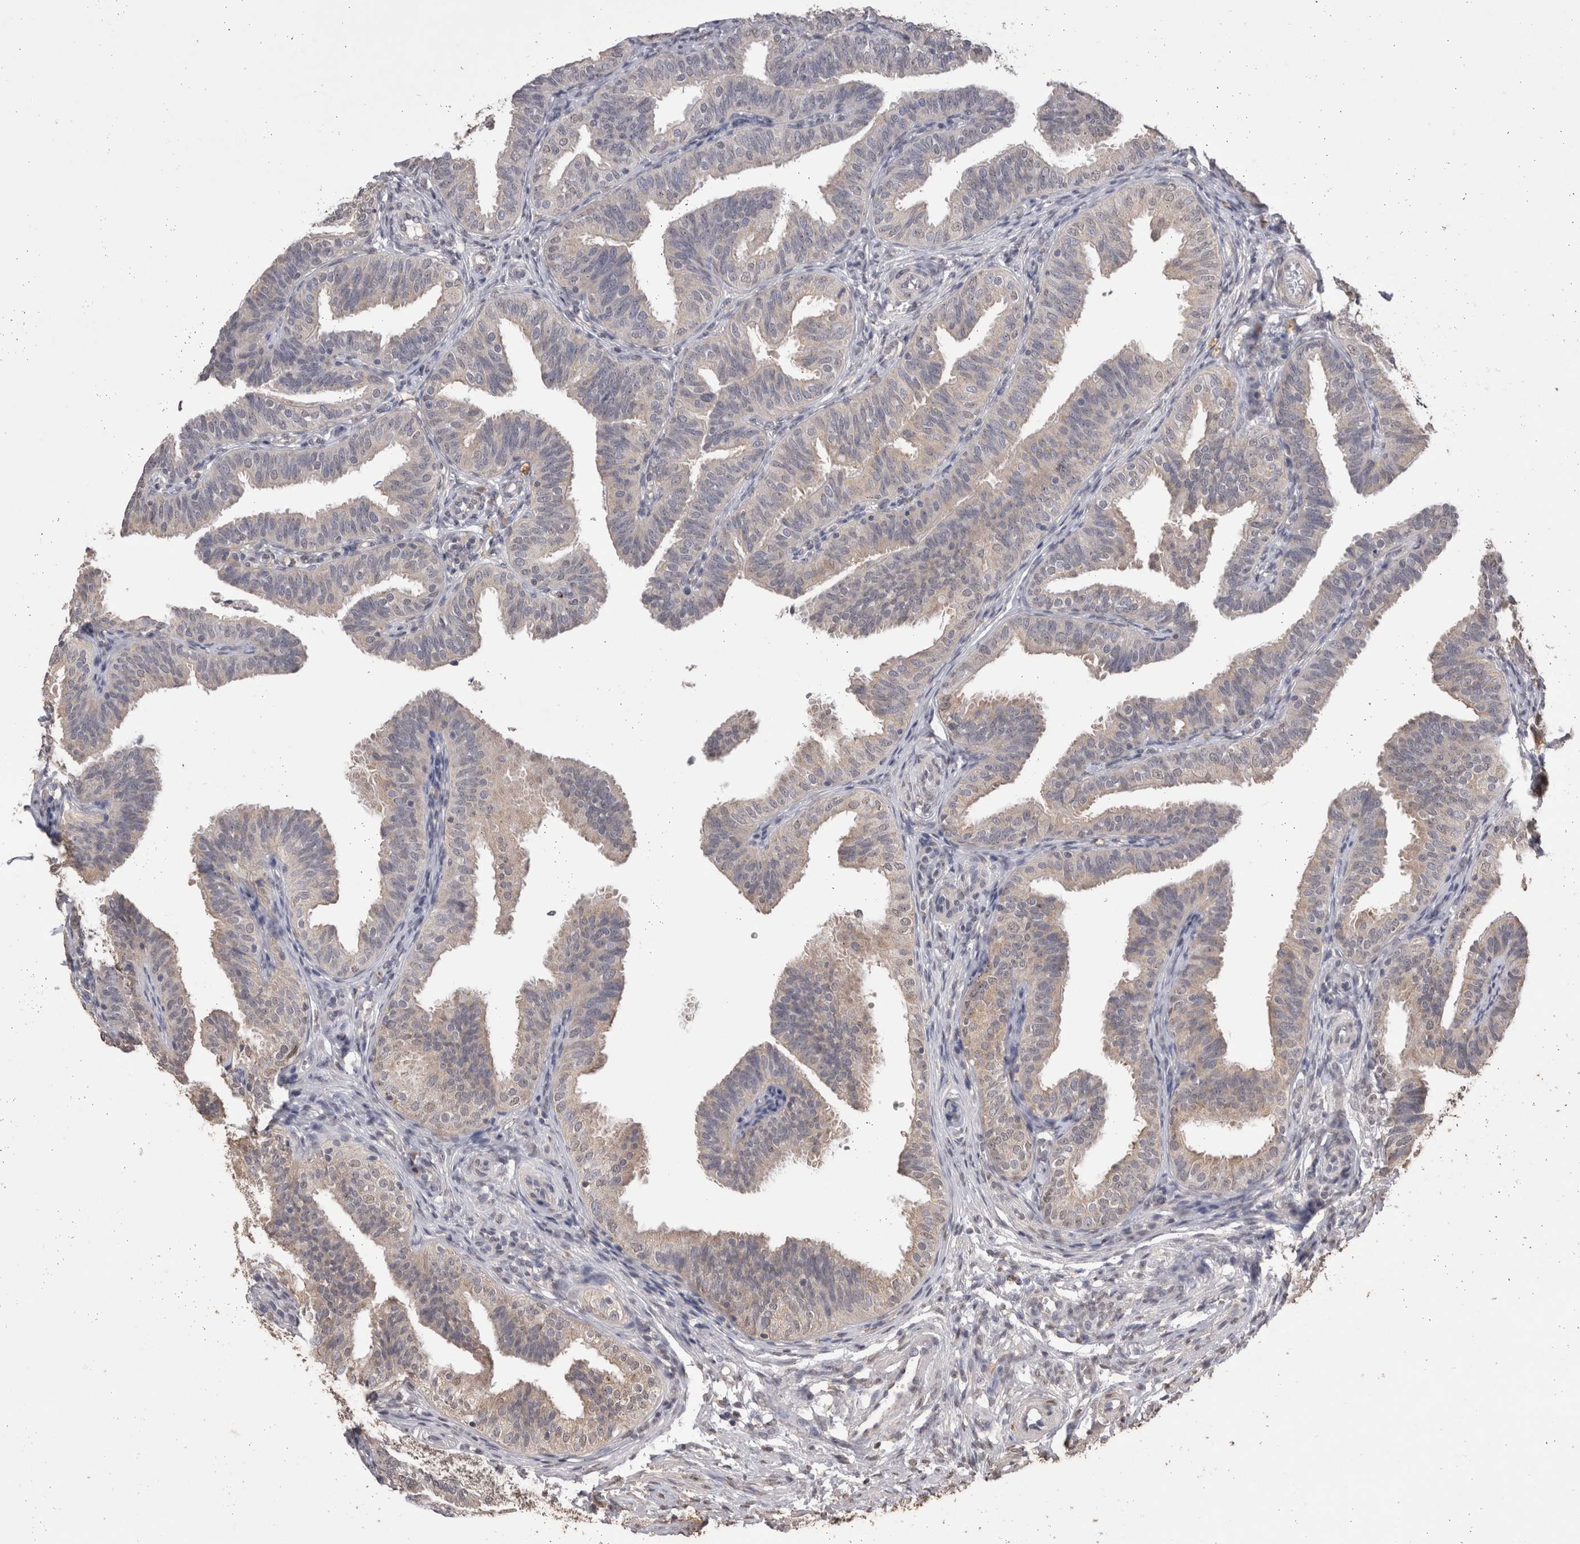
{"staining": {"intensity": "weak", "quantity": "<25%", "location": "cytoplasmic/membranous,nuclear"}, "tissue": "fallopian tube", "cell_type": "Glandular cells", "image_type": "normal", "snomed": [{"axis": "morphology", "description": "Normal tissue, NOS"}, {"axis": "topography", "description": "Fallopian tube"}], "caption": "This is an immunohistochemistry image of benign fallopian tube. There is no positivity in glandular cells.", "gene": "GRK5", "patient": {"sex": "female", "age": 35}}